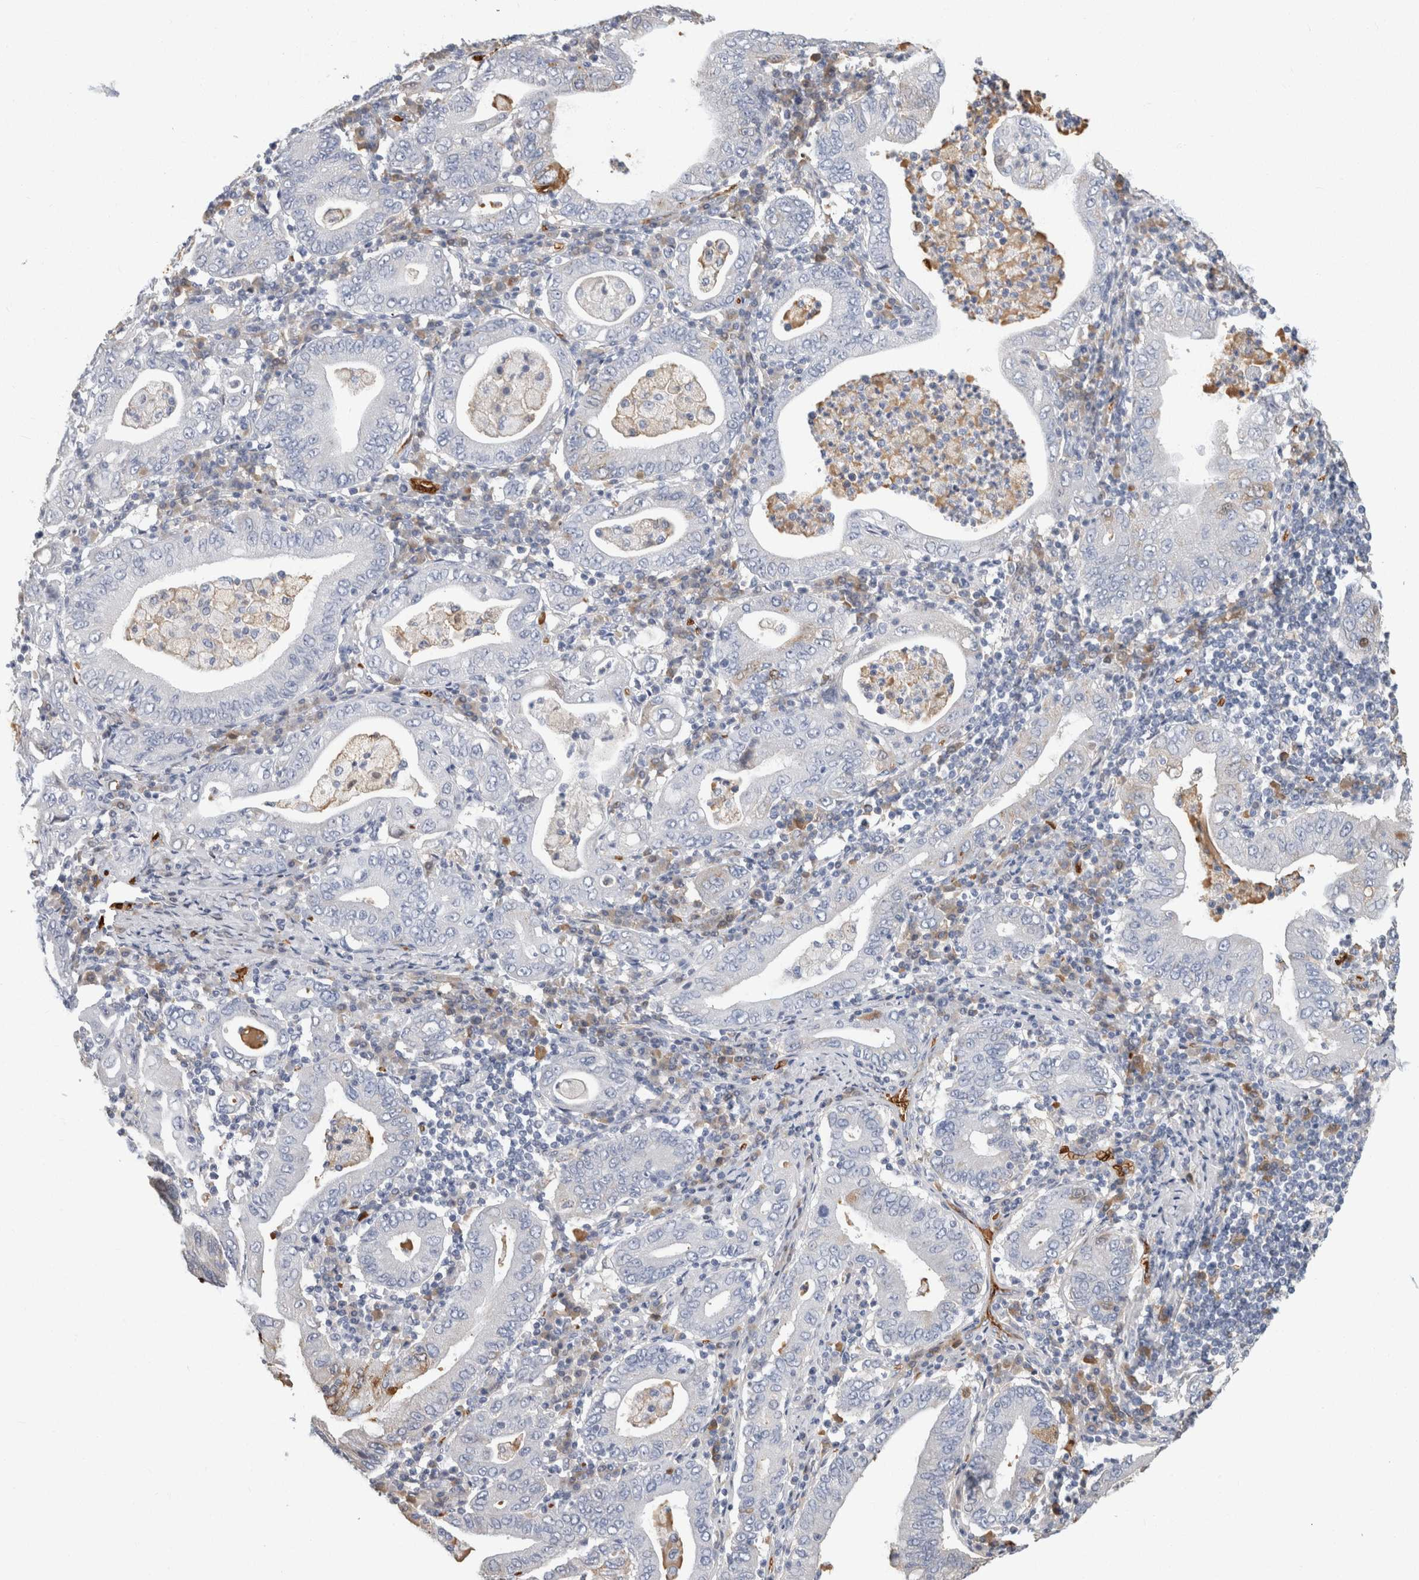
{"staining": {"intensity": "negative", "quantity": "none", "location": "none"}, "tissue": "stomach cancer", "cell_type": "Tumor cells", "image_type": "cancer", "snomed": [{"axis": "morphology", "description": "Normal tissue, NOS"}, {"axis": "morphology", "description": "Adenocarcinoma, NOS"}, {"axis": "topography", "description": "Esophagus"}, {"axis": "topography", "description": "Stomach, upper"}, {"axis": "topography", "description": "Peripheral nerve tissue"}], "caption": "Immunohistochemical staining of human stomach cancer (adenocarcinoma) exhibits no significant positivity in tumor cells.", "gene": "CA1", "patient": {"sex": "male", "age": 62}}